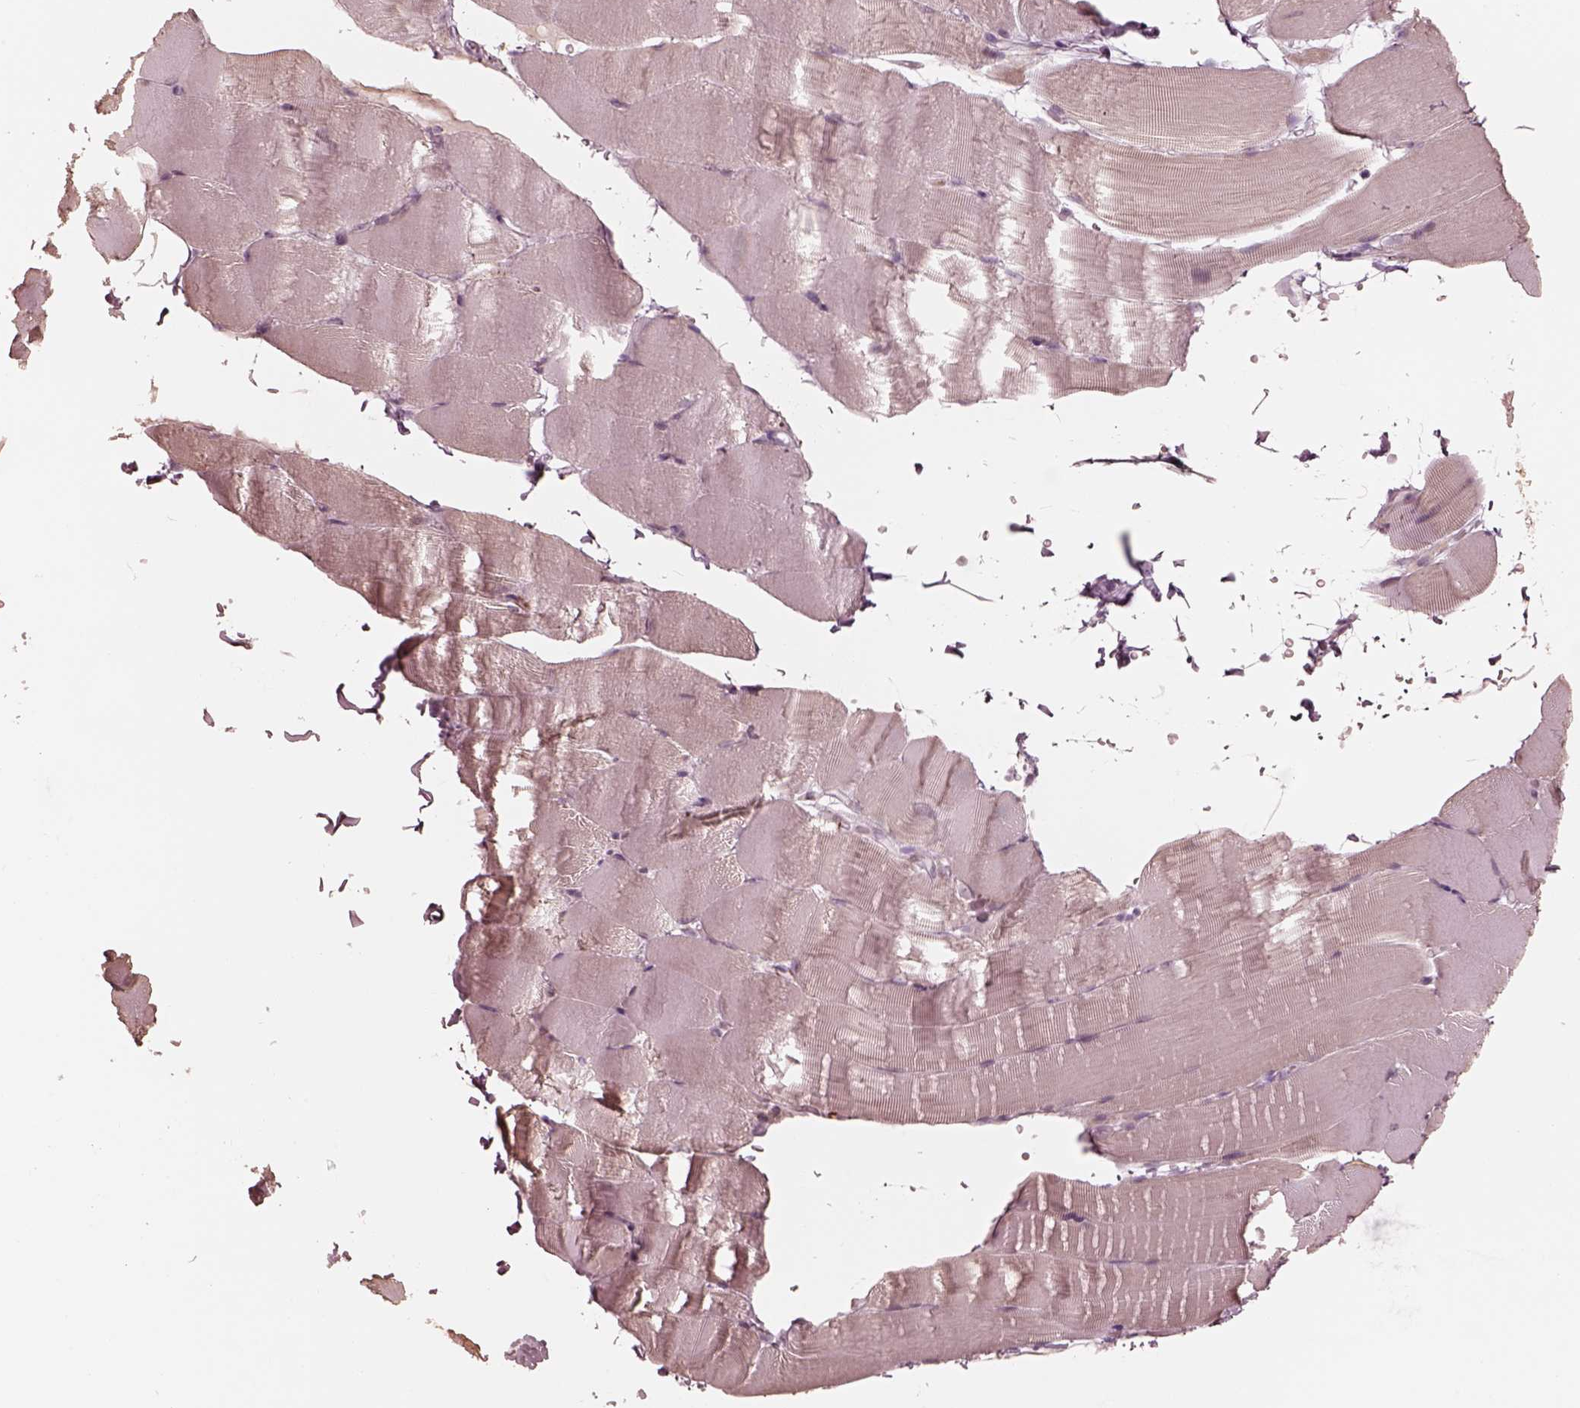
{"staining": {"intensity": "negative", "quantity": "none", "location": "none"}, "tissue": "skeletal muscle", "cell_type": "Myocytes", "image_type": "normal", "snomed": [{"axis": "morphology", "description": "Normal tissue, NOS"}, {"axis": "topography", "description": "Skeletal muscle"}], "caption": "Micrograph shows no protein staining in myocytes of benign skeletal muscle. (Brightfield microscopy of DAB immunohistochemistry at high magnification).", "gene": "RAB3C", "patient": {"sex": "female", "age": 37}}